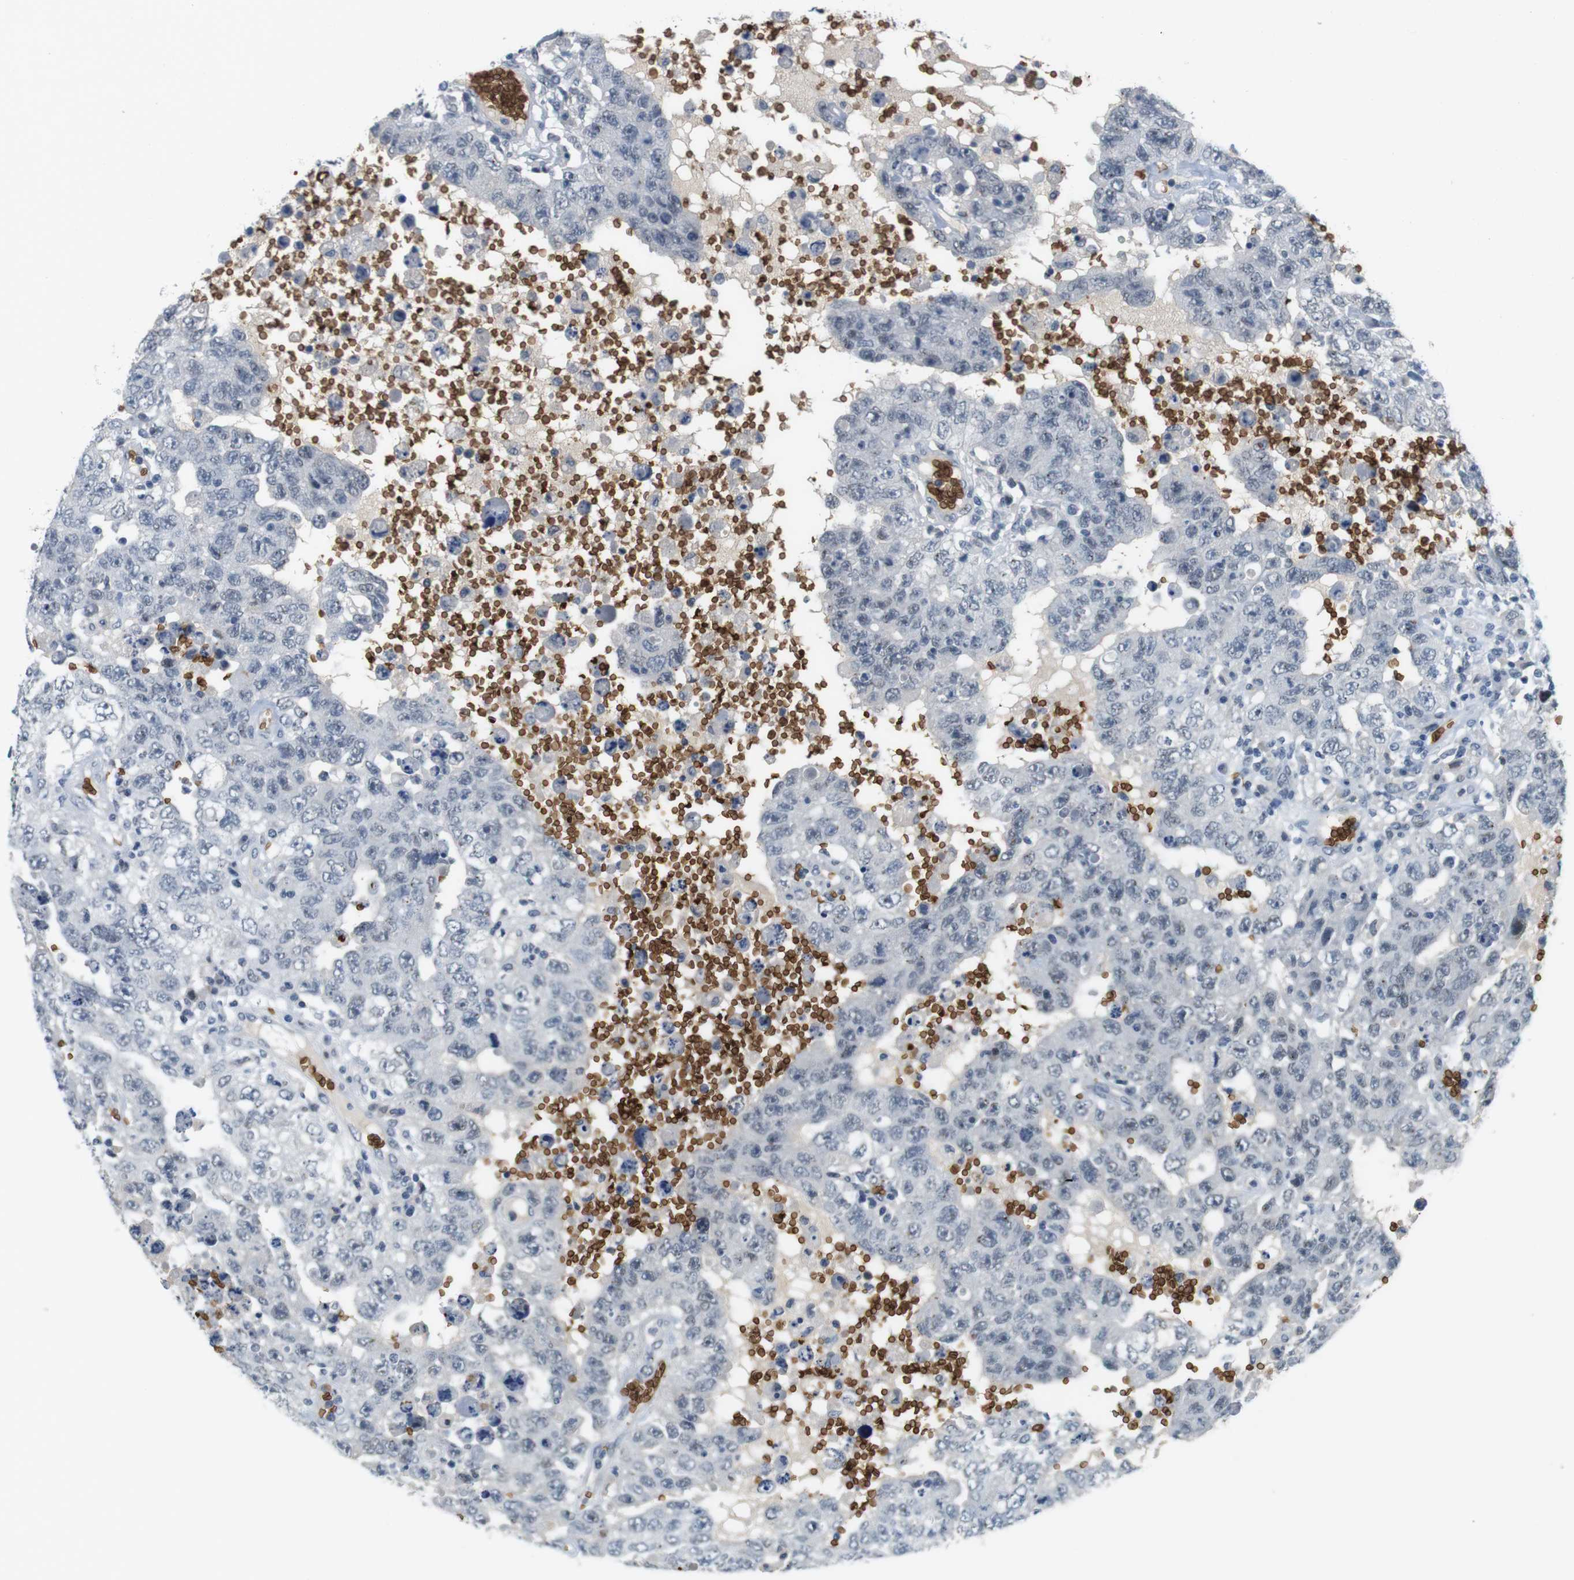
{"staining": {"intensity": "negative", "quantity": "none", "location": "none"}, "tissue": "testis cancer", "cell_type": "Tumor cells", "image_type": "cancer", "snomed": [{"axis": "morphology", "description": "Carcinoma, Embryonal, NOS"}, {"axis": "topography", "description": "Testis"}], "caption": "Micrograph shows no significant protein expression in tumor cells of testis cancer (embryonal carcinoma). Brightfield microscopy of IHC stained with DAB (3,3'-diaminobenzidine) (brown) and hematoxylin (blue), captured at high magnification.", "gene": "SLC4A1", "patient": {"sex": "male", "age": 26}}